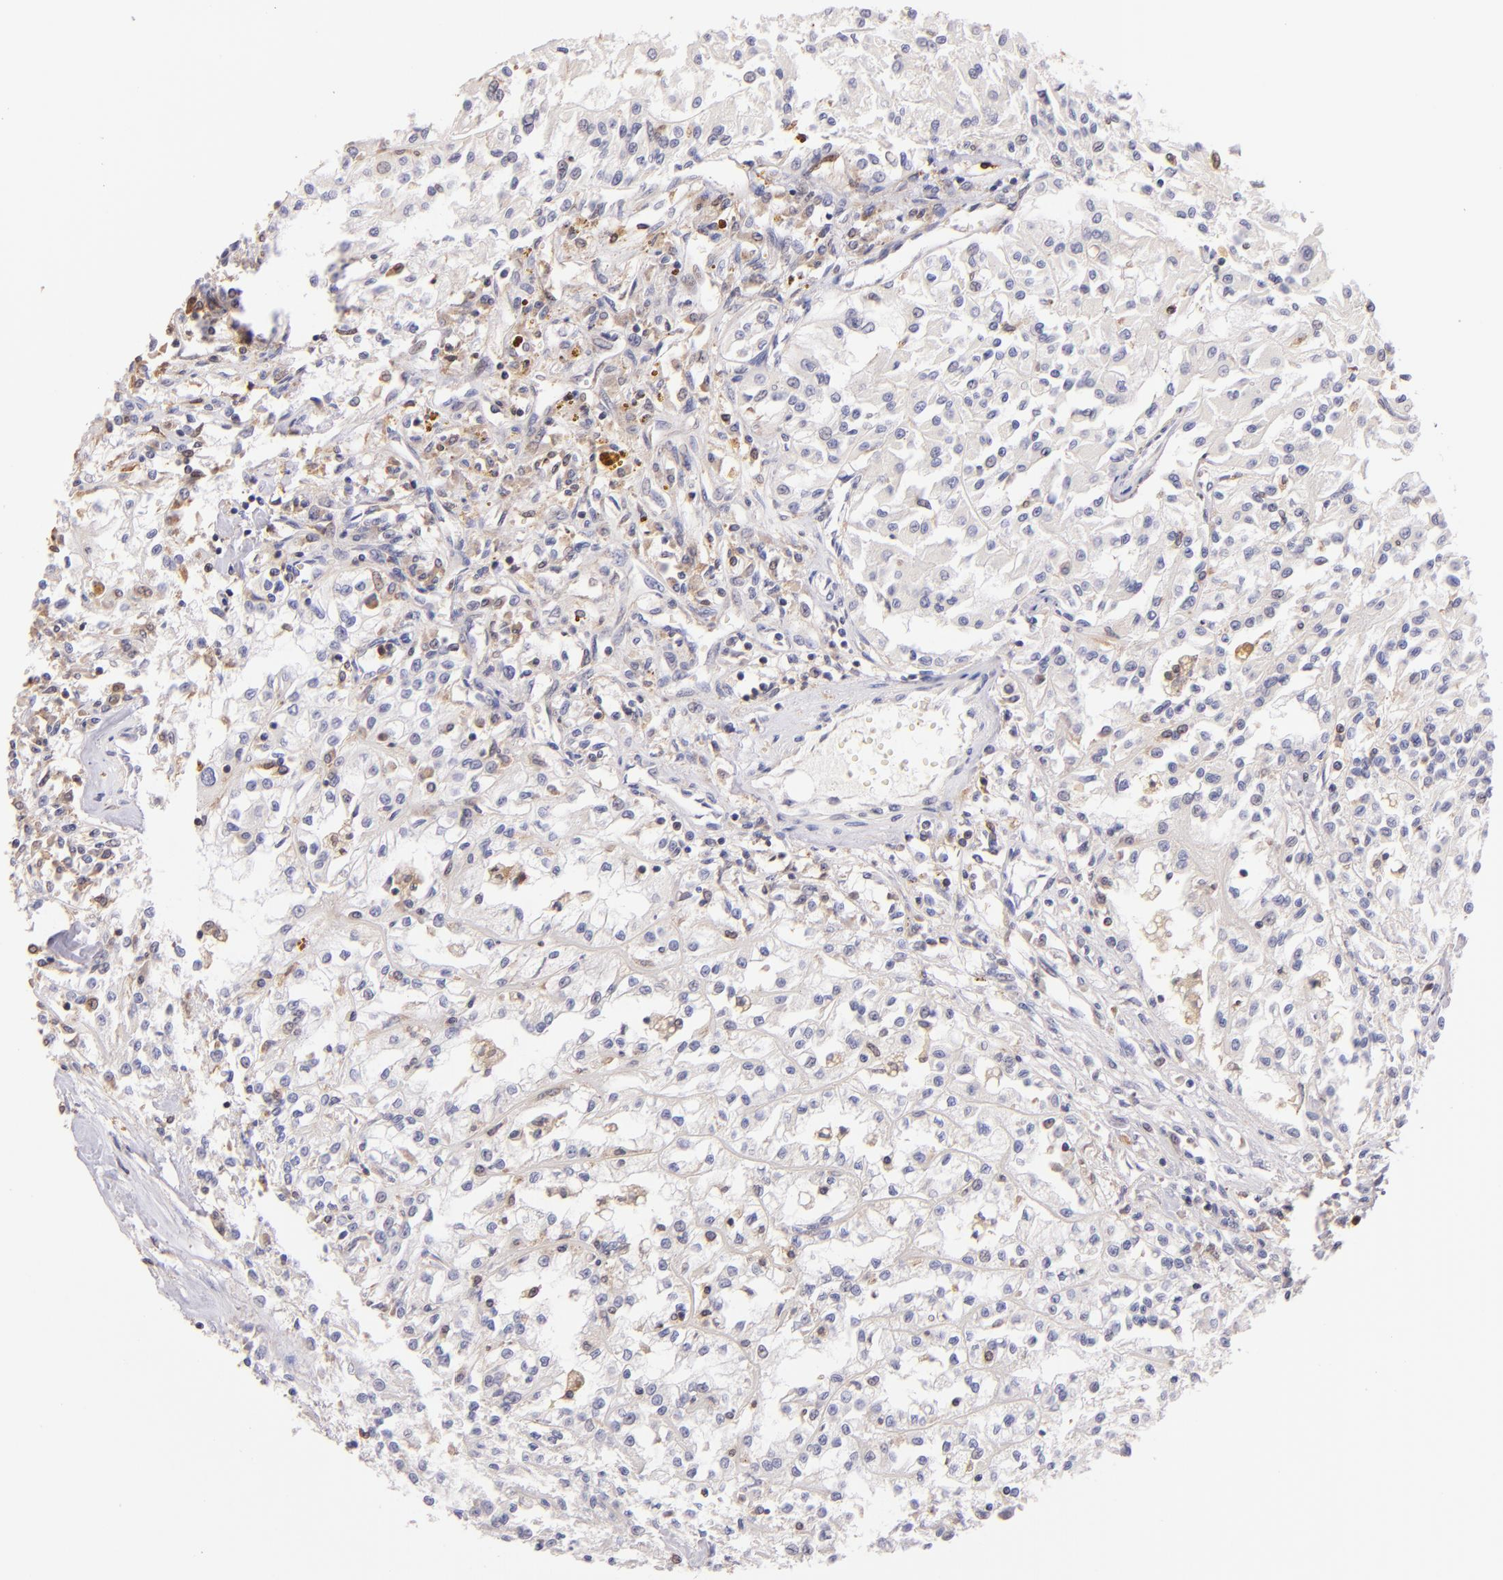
{"staining": {"intensity": "weak", "quantity": "25%-75%", "location": "cytoplasmic/membranous"}, "tissue": "renal cancer", "cell_type": "Tumor cells", "image_type": "cancer", "snomed": [{"axis": "morphology", "description": "Adenocarcinoma, NOS"}, {"axis": "topography", "description": "Kidney"}], "caption": "Immunohistochemical staining of human renal cancer reveals low levels of weak cytoplasmic/membranous protein positivity in approximately 25%-75% of tumor cells. (Brightfield microscopy of DAB IHC at high magnification).", "gene": "BTK", "patient": {"sex": "male", "age": 78}}